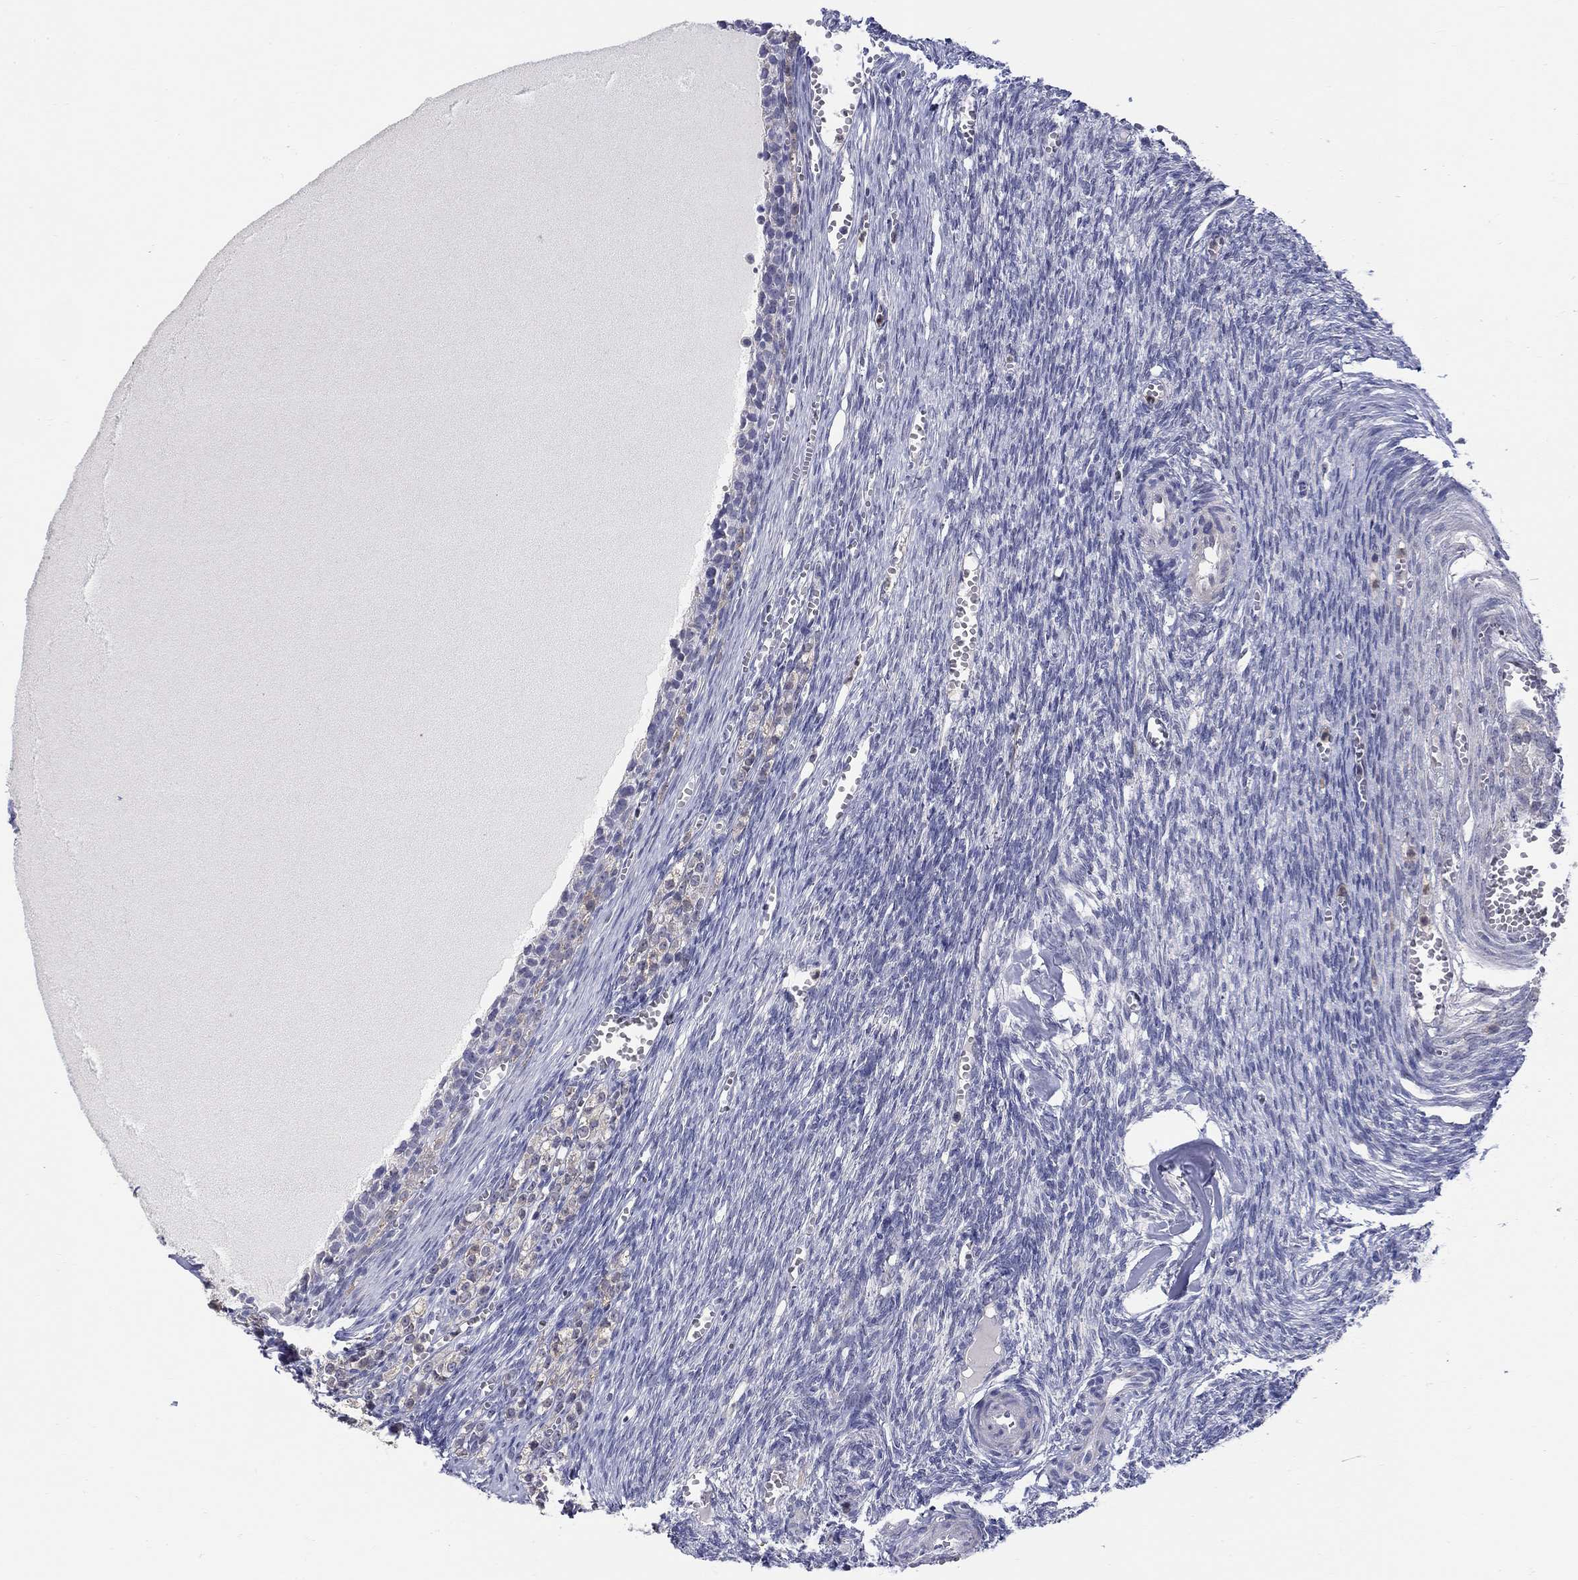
{"staining": {"intensity": "negative", "quantity": "none", "location": "none"}, "tissue": "ovary", "cell_type": "Follicle cells", "image_type": "normal", "snomed": [{"axis": "morphology", "description": "Normal tissue, NOS"}, {"axis": "topography", "description": "Ovary"}], "caption": "Follicle cells are negative for brown protein staining in benign ovary. Brightfield microscopy of immunohistochemistry stained with DAB (brown) and hematoxylin (blue), captured at high magnification.", "gene": "ABCA4", "patient": {"sex": "female", "age": 43}}